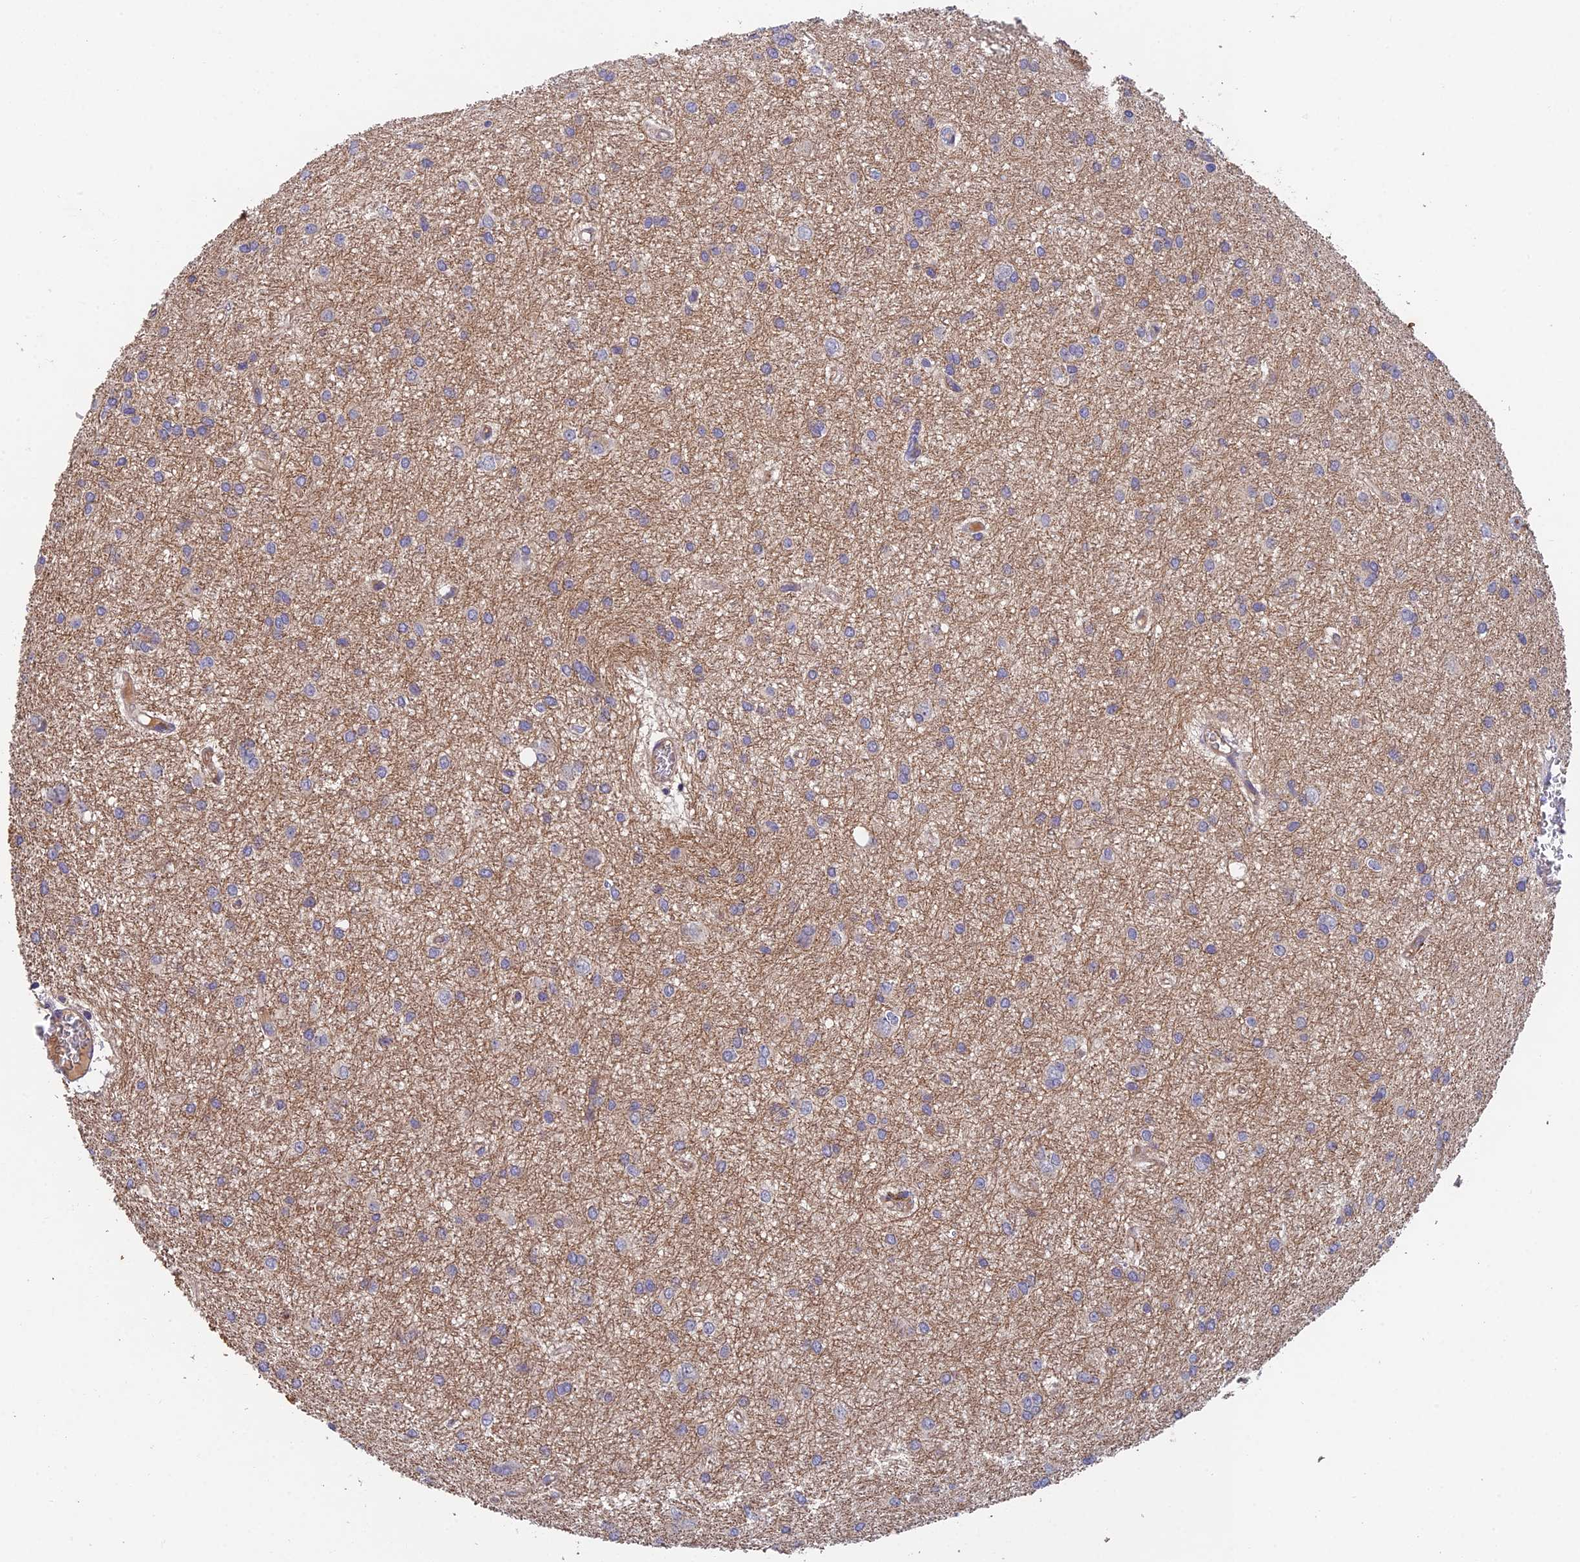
{"staining": {"intensity": "negative", "quantity": "none", "location": "none"}, "tissue": "glioma", "cell_type": "Tumor cells", "image_type": "cancer", "snomed": [{"axis": "morphology", "description": "Glioma, malignant, High grade"}, {"axis": "topography", "description": "Brain"}], "caption": "The photomicrograph exhibits no staining of tumor cells in glioma.", "gene": "ADAMTS13", "patient": {"sex": "female", "age": 50}}